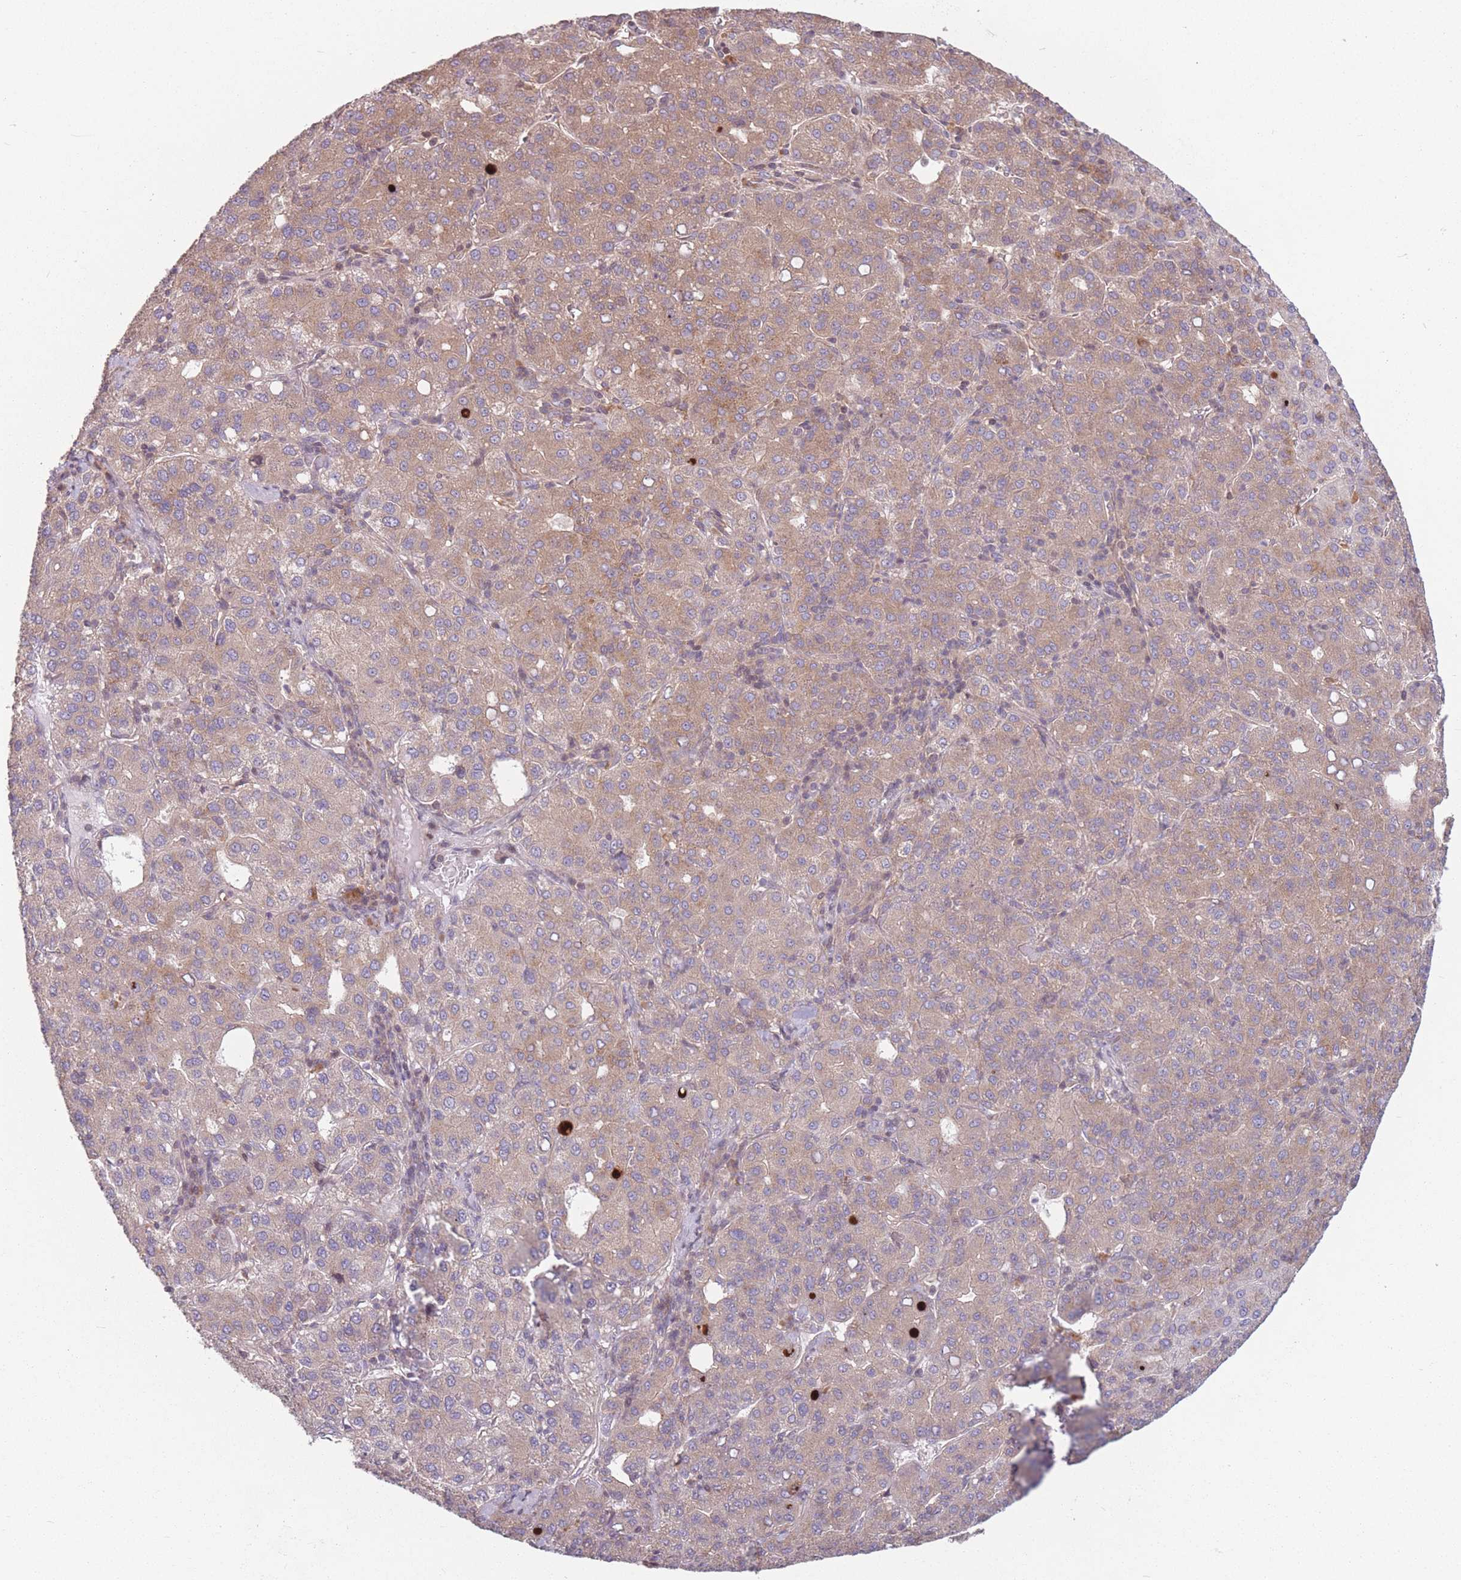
{"staining": {"intensity": "moderate", "quantity": "25%-75%", "location": "cytoplasmic/membranous"}, "tissue": "liver cancer", "cell_type": "Tumor cells", "image_type": "cancer", "snomed": [{"axis": "morphology", "description": "Carcinoma, Hepatocellular, NOS"}, {"axis": "topography", "description": "Liver"}], "caption": "IHC (DAB) staining of liver cancer exhibits moderate cytoplasmic/membranous protein expression in about 25%-75% of tumor cells.", "gene": "WASHC2A", "patient": {"sex": "male", "age": 65}}